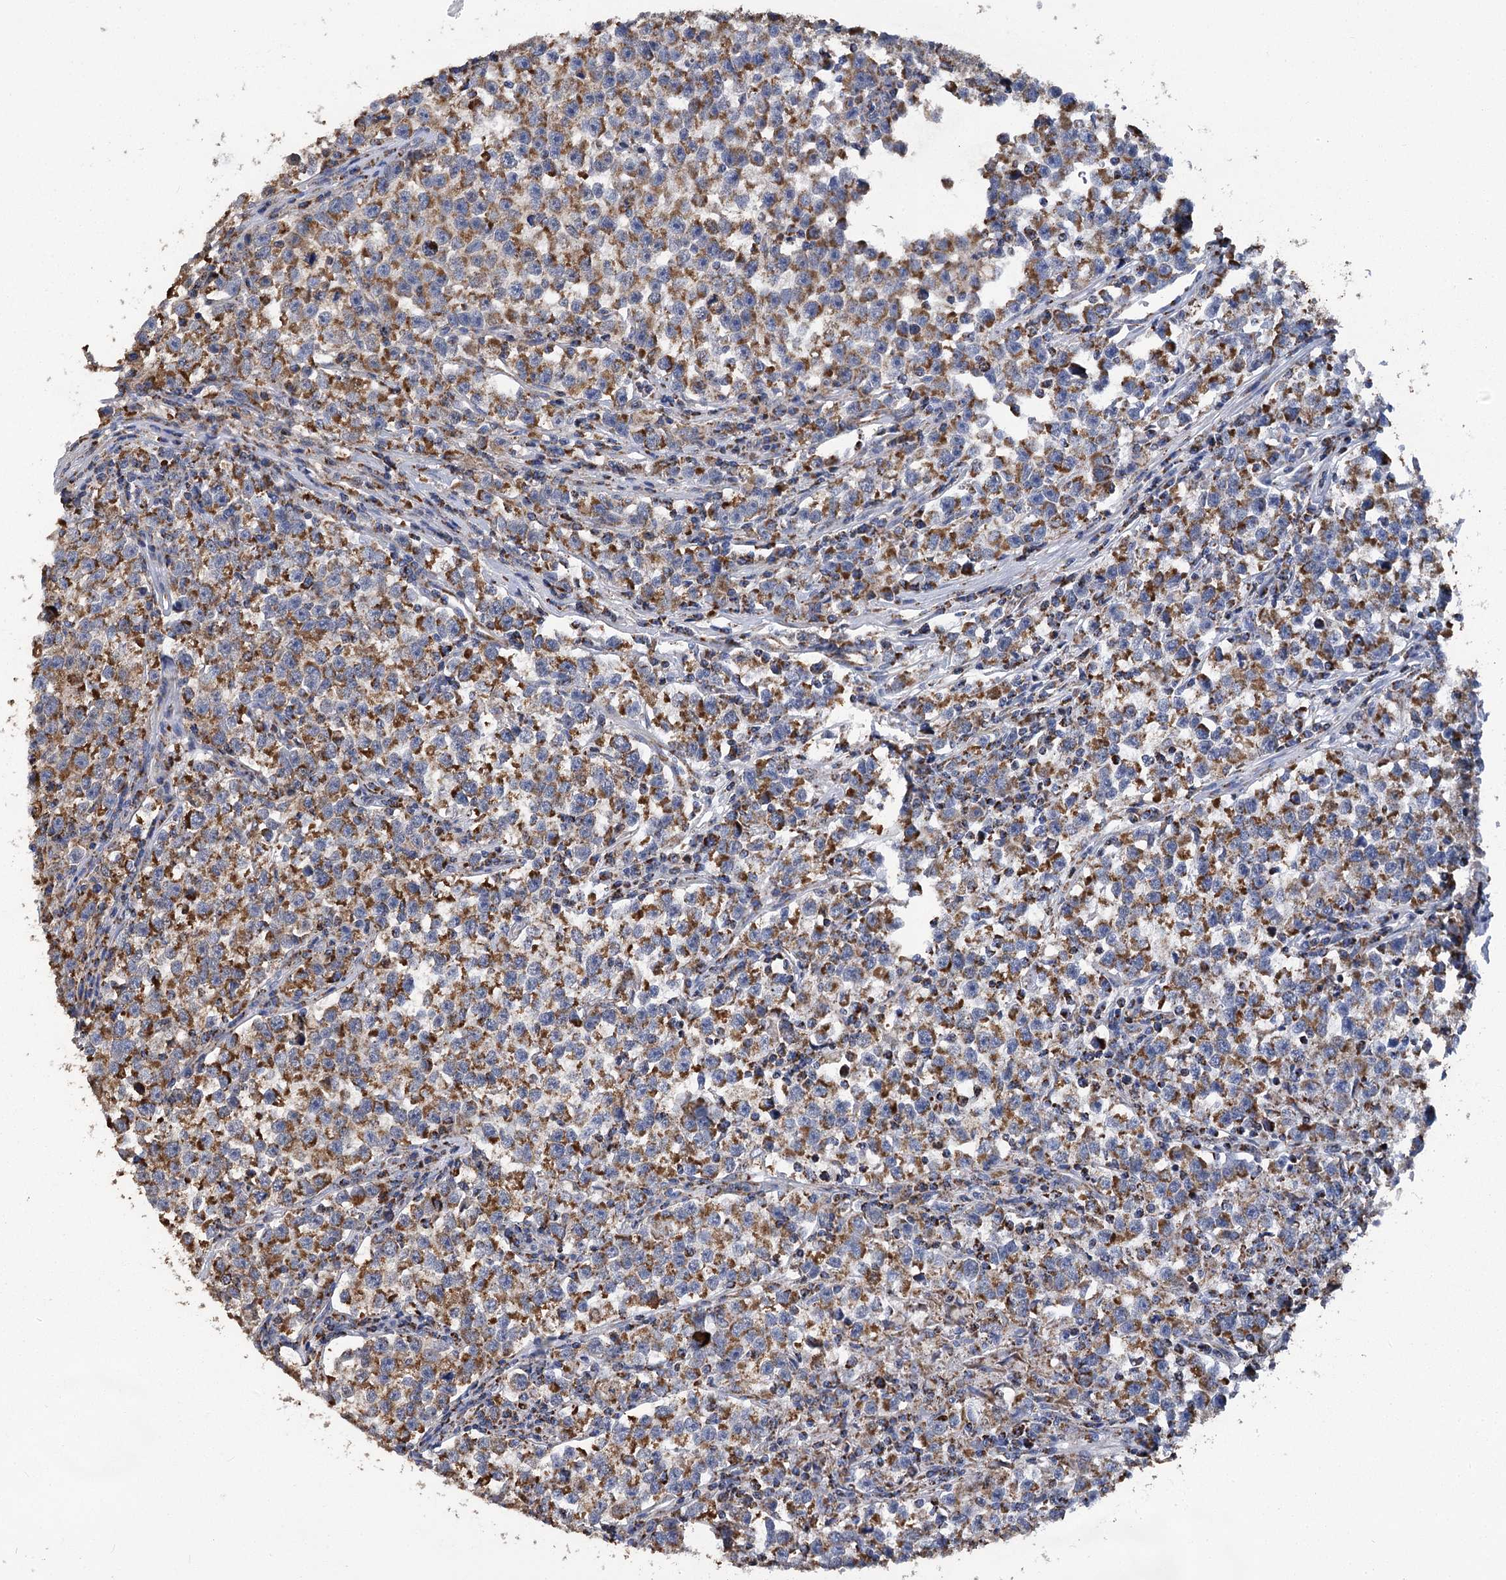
{"staining": {"intensity": "moderate", "quantity": ">75%", "location": "cytoplasmic/membranous"}, "tissue": "testis cancer", "cell_type": "Tumor cells", "image_type": "cancer", "snomed": [{"axis": "morphology", "description": "Normal tissue, NOS"}, {"axis": "morphology", "description": "Seminoma, NOS"}, {"axis": "topography", "description": "Testis"}], "caption": "Tumor cells demonstrate medium levels of moderate cytoplasmic/membranous staining in about >75% of cells in human testis seminoma.", "gene": "CCDC73", "patient": {"sex": "male", "age": 43}}